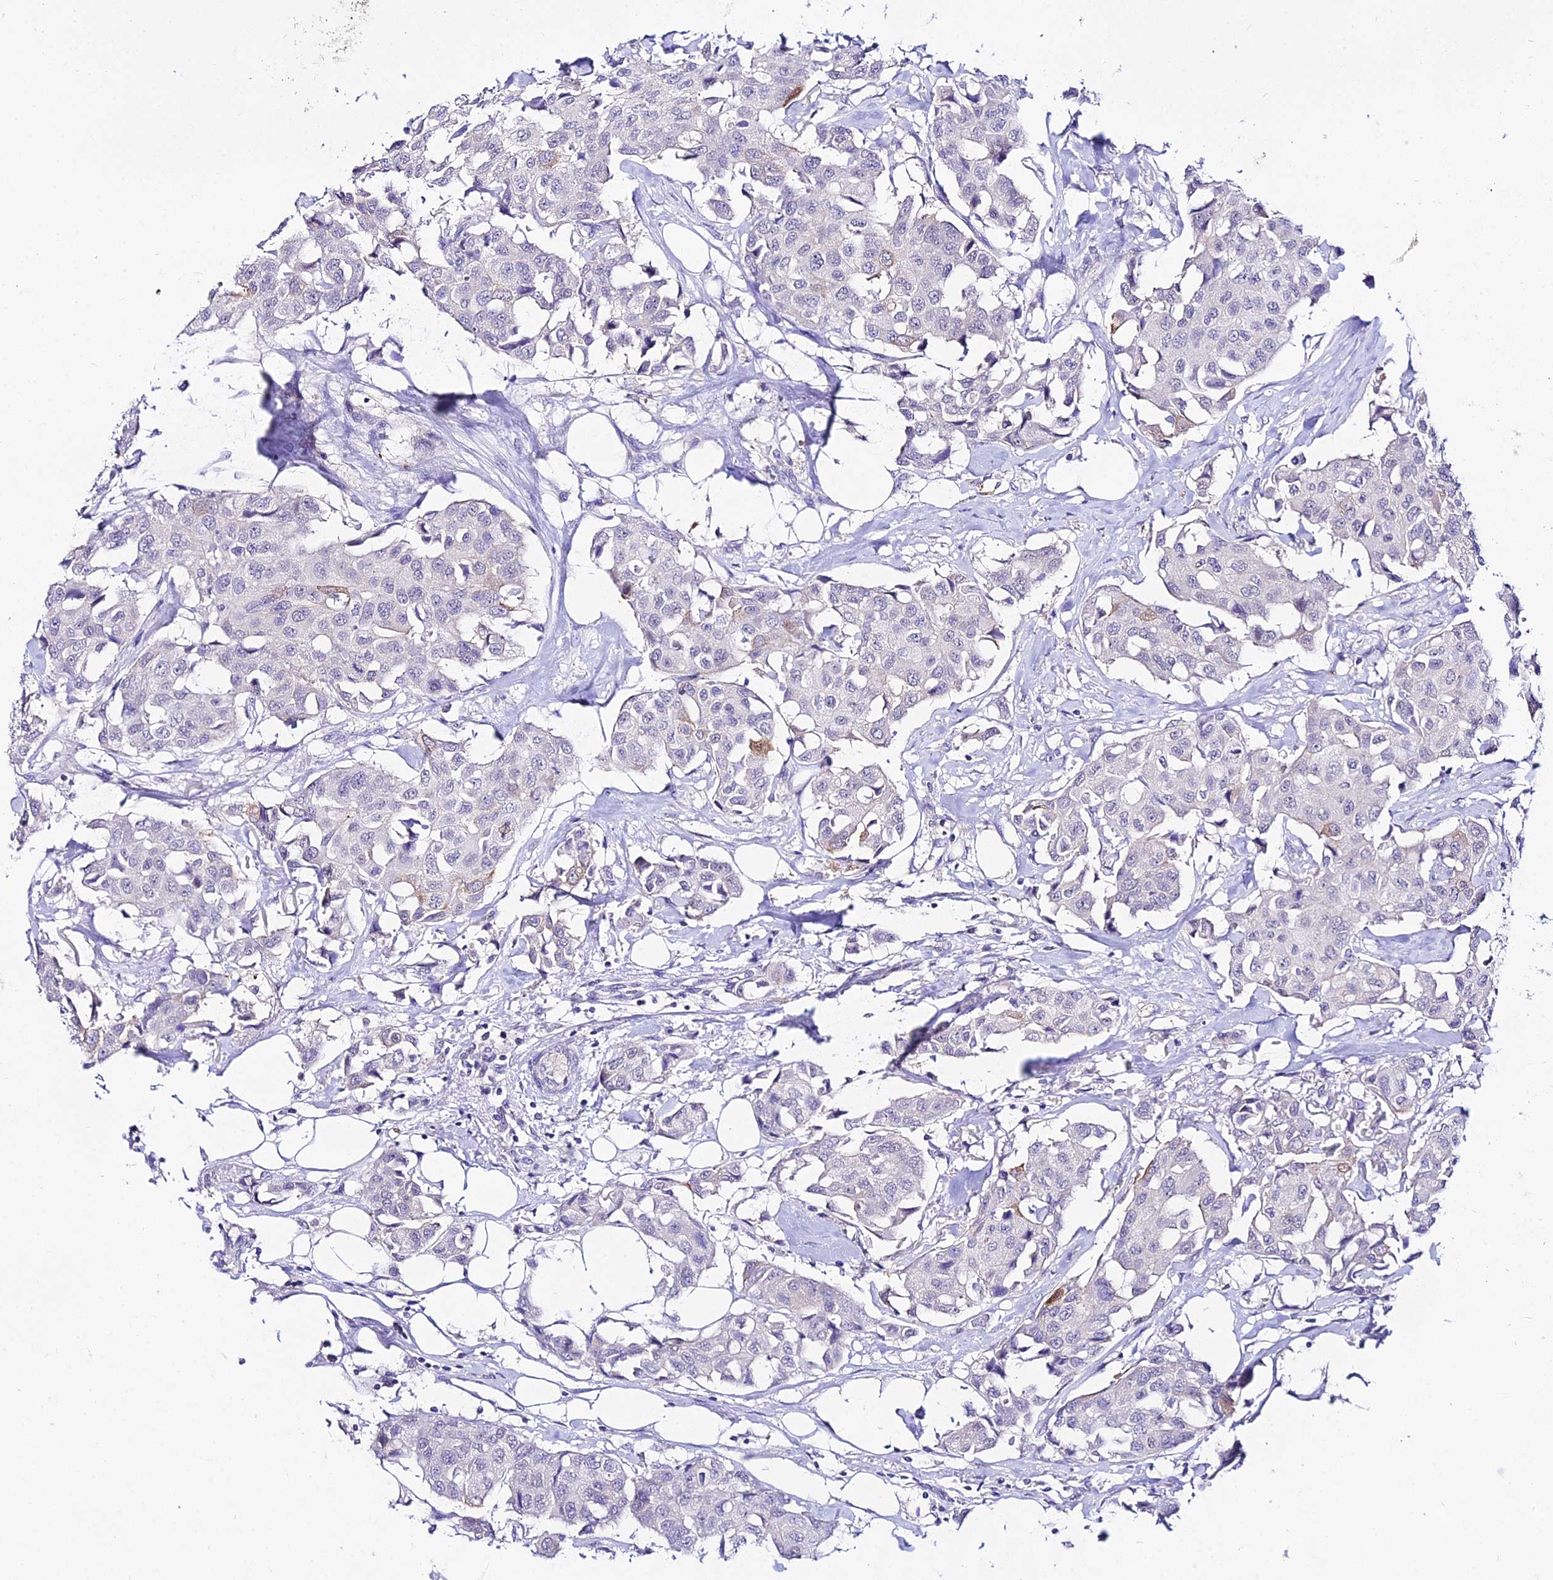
{"staining": {"intensity": "negative", "quantity": "none", "location": "none"}, "tissue": "breast cancer", "cell_type": "Tumor cells", "image_type": "cancer", "snomed": [{"axis": "morphology", "description": "Duct carcinoma"}, {"axis": "topography", "description": "Breast"}], "caption": "Immunohistochemical staining of human breast intraductal carcinoma displays no significant positivity in tumor cells.", "gene": "ATG16L2", "patient": {"sex": "female", "age": 80}}